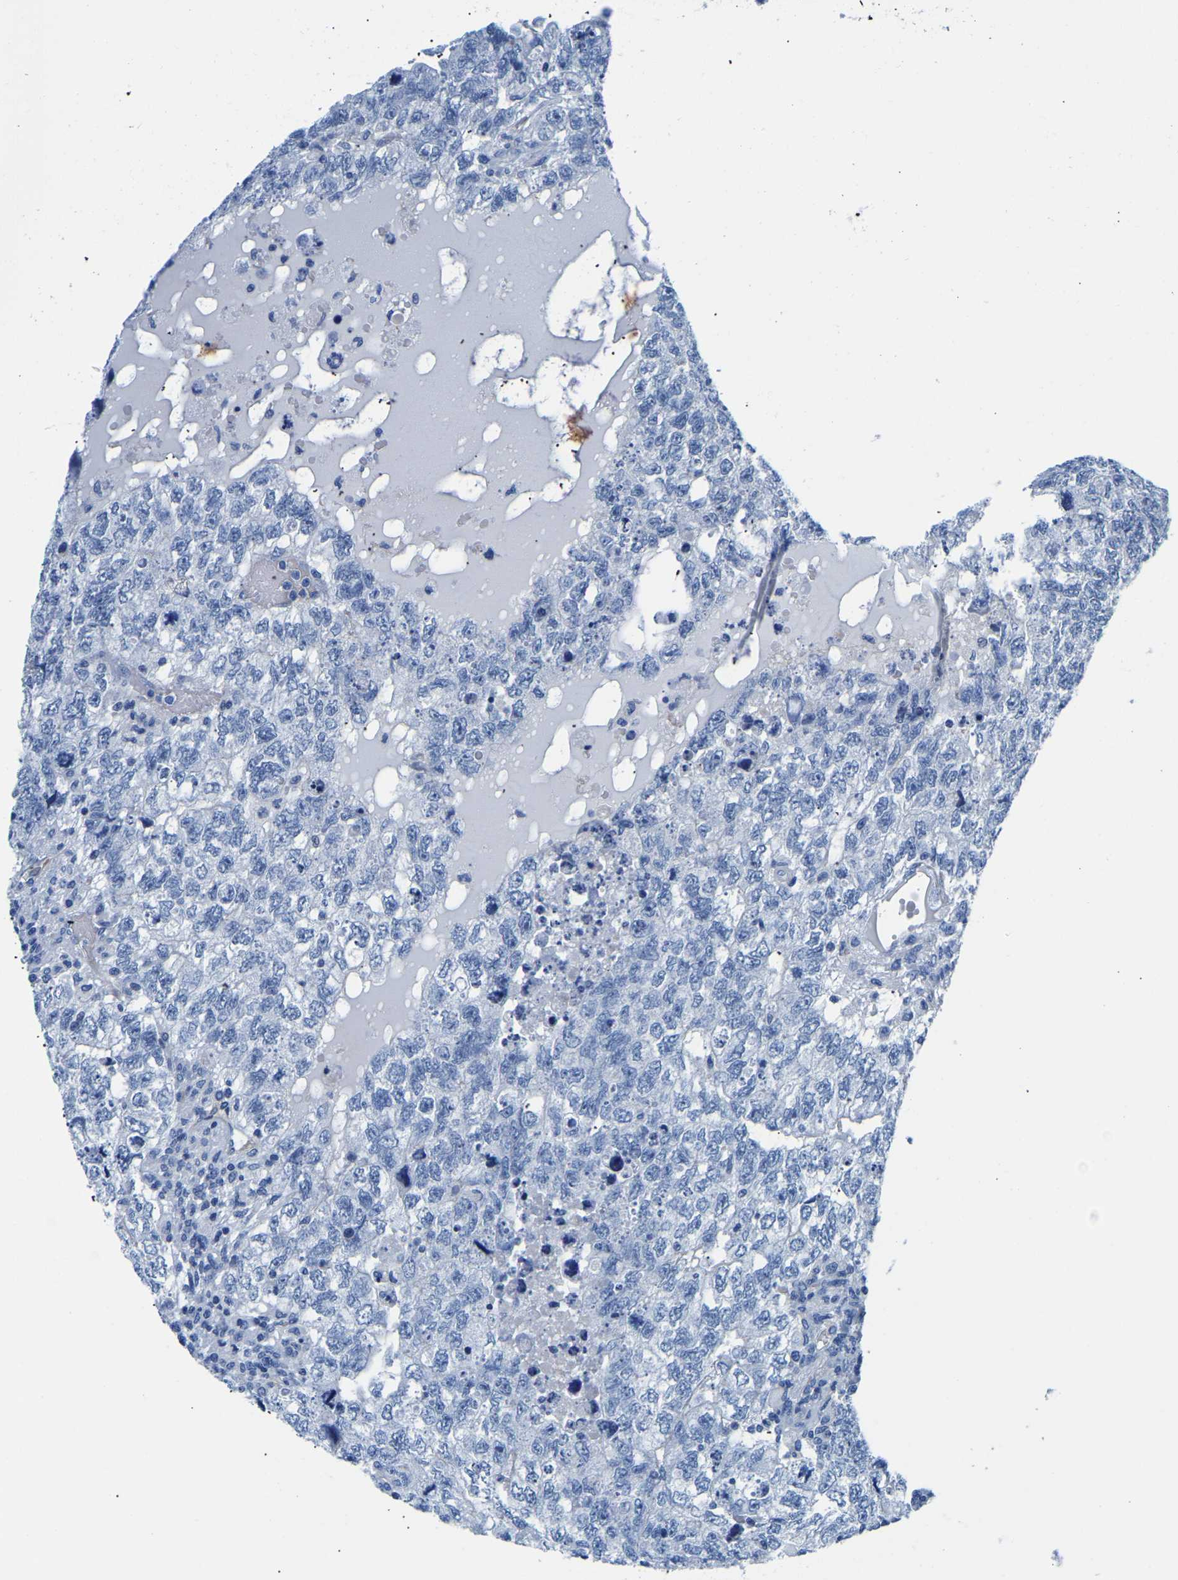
{"staining": {"intensity": "negative", "quantity": "none", "location": "none"}, "tissue": "testis cancer", "cell_type": "Tumor cells", "image_type": "cancer", "snomed": [{"axis": "morphology", "description": "Carcinoma, Embryonal, NOS"}, {"axis": "topography", "description": "Testis"}], "caption": "Human embryonal carcinoma (testis) stained for a protein using immunohistochemistry demonstrates no expression in tumor cells.", "gene": "UPK3A", "patient": {"sex": "male", "age": 36}}